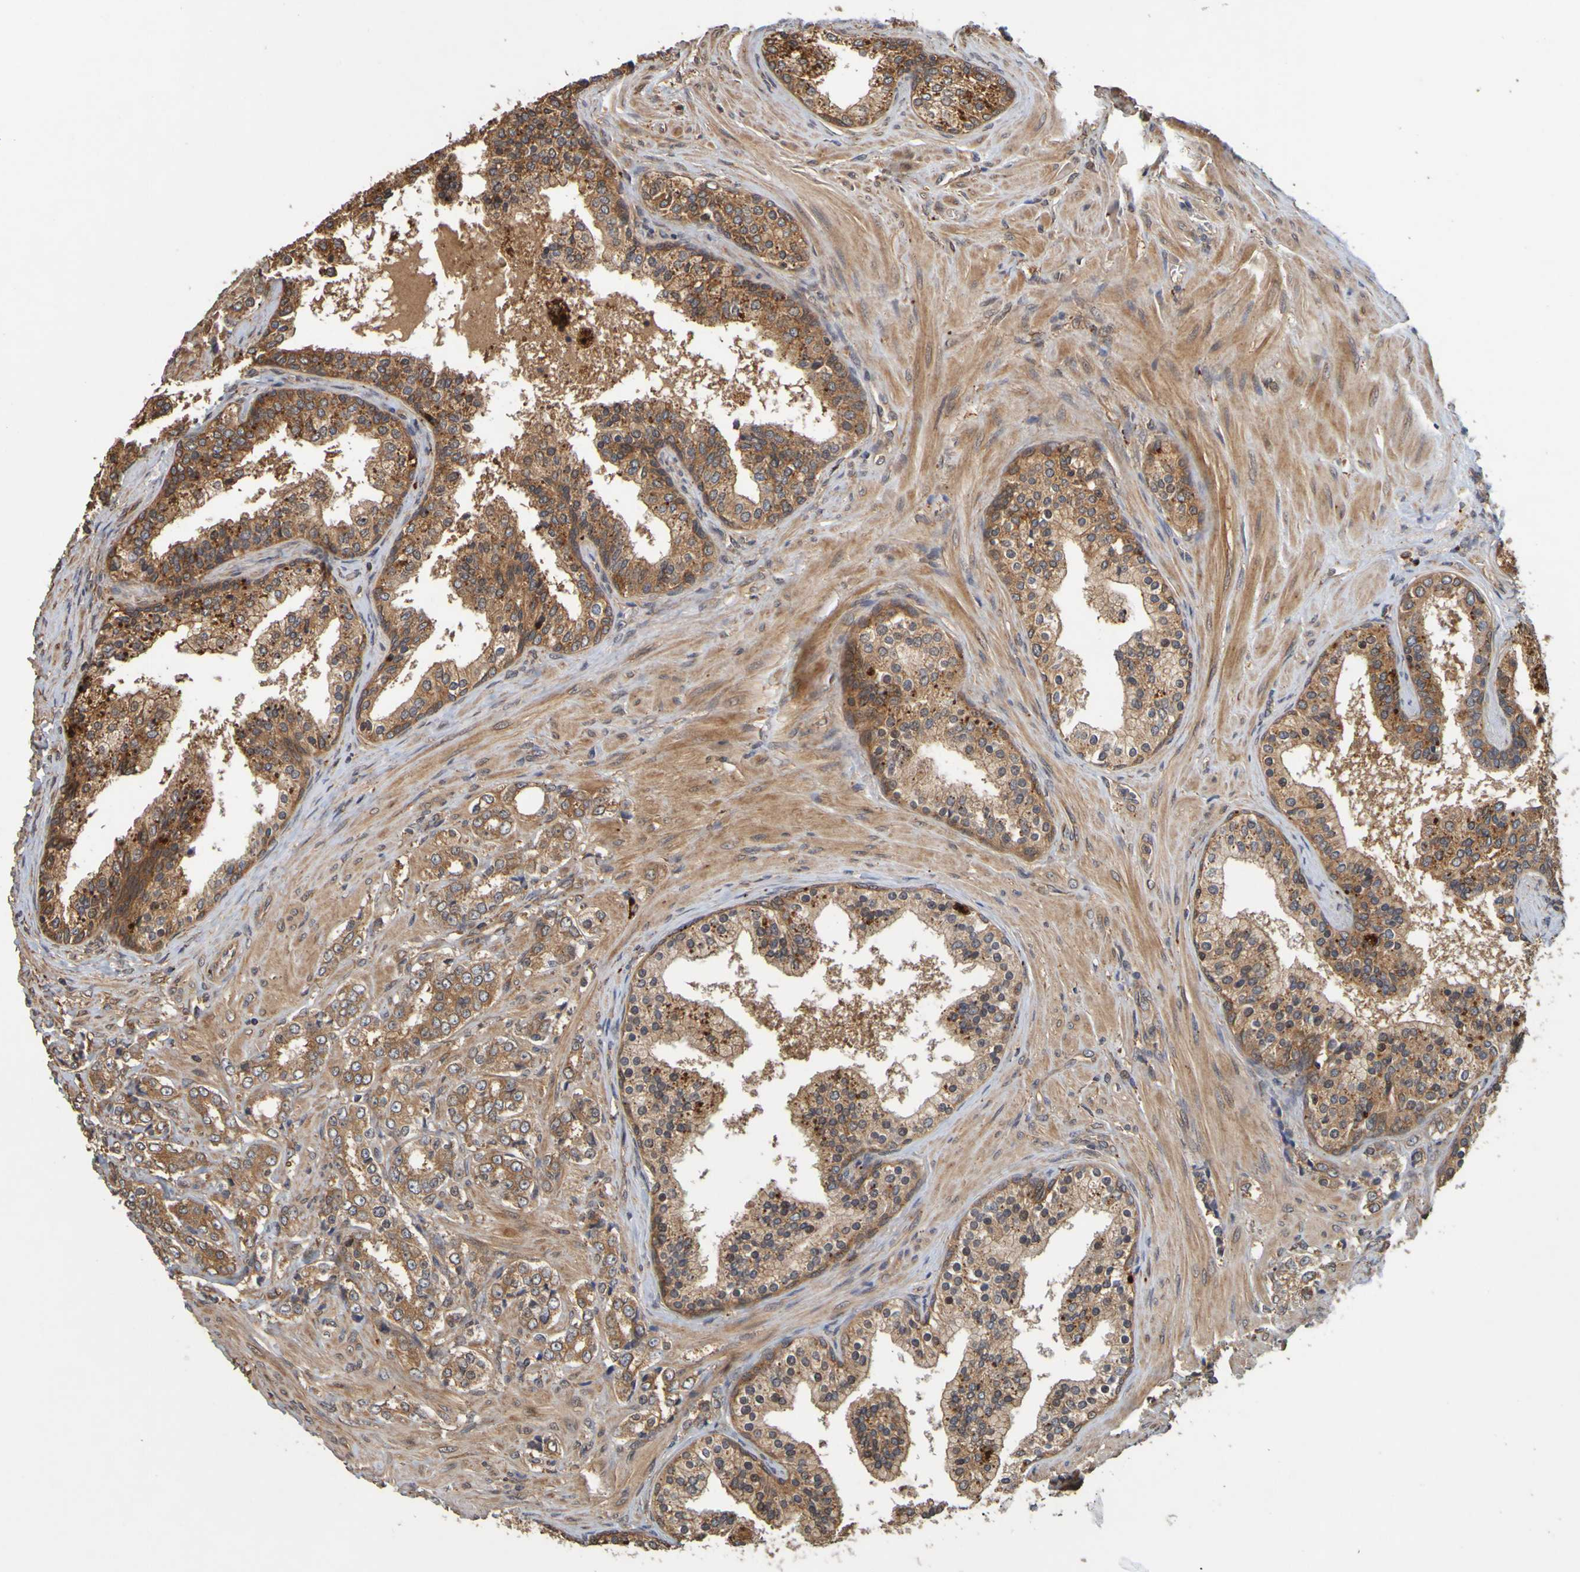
{"staining": {"intensity": "strong", "quantity": ">75%", "location": "cytoplasmic/membranous"}, "tissue": "prostate cancer", "cell_type": "Tumor cells", "image_type": "cancer", "snomed": [{"axis": "morphology", "description": "Adenocarcinoma, Low grade"}, {"axis": "topography", "description": "Prostate"}], "caption": "Adenocarcinoma (low-grade) (prostate) stained with DAB (3,3'-diaminobenzidine) IHC shows high levels of strong cytoplasmic/membranous expression in about >75% of tumor cells. The protein of interest is shown in brown color, while the nuclei are stained blue.", "gene": "OCRL", "patient": {"sex": "male", "age": 60}}